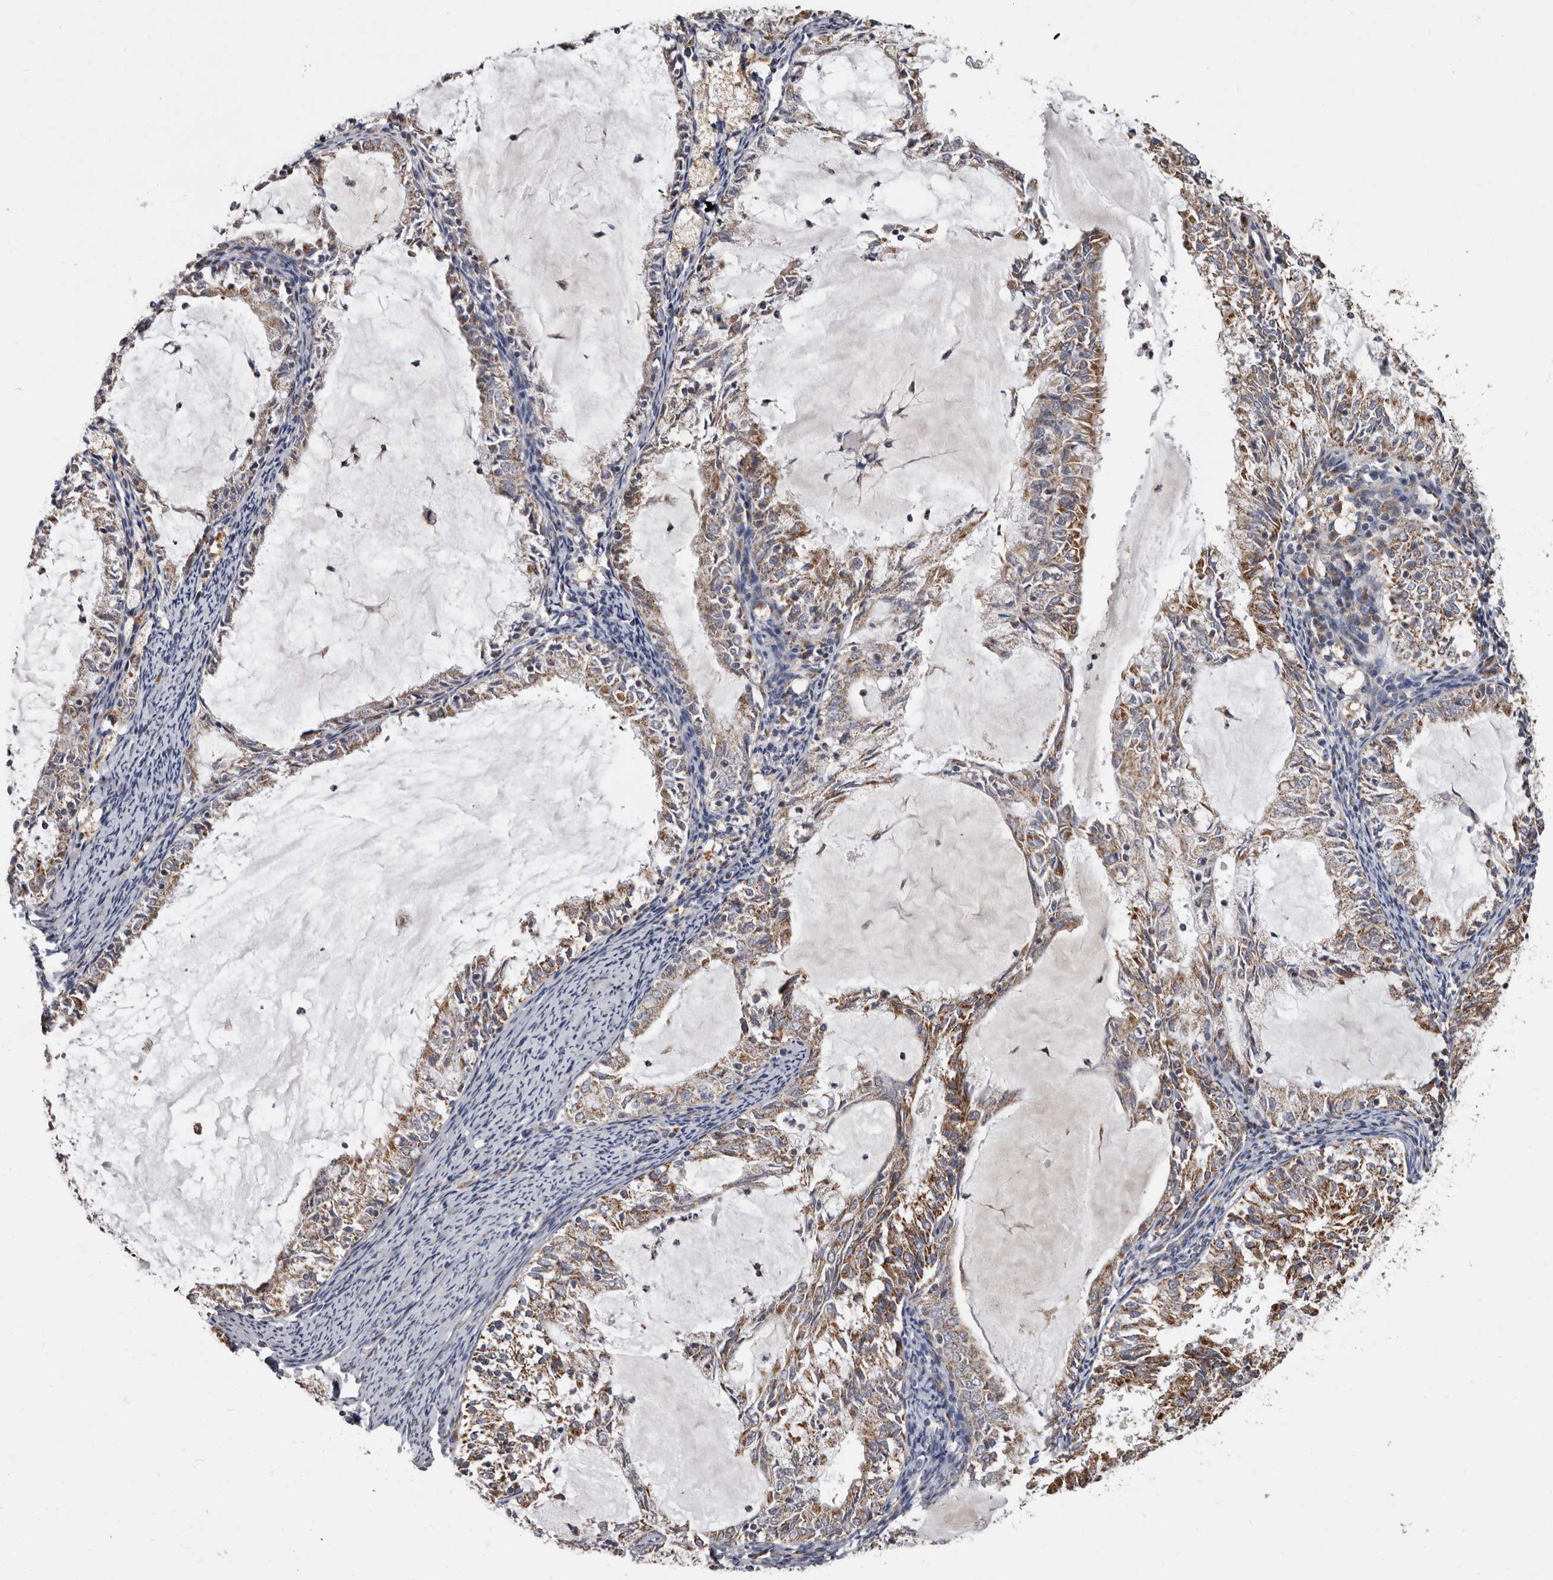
{"staining": {"intensity": "moderate", "quantity": ">75%", "location": "cytoplasmic/membranous"}, "tissue": "endometrial cancer", "cell_type": "Tumor cells", "image_type": "cancer", "snomed": [{"axis": "morphology", "description": "Adenocarcinoma, NOS"}, {"axis": "topography", "description": "Endometrium"}], "caption": "Protein staining exhibits moderate cytoplasmic/membranous staining in about >75% of tumor cells in endometrial adenocarcinoma.", "gene": "MRPL18", "patient": {"sex": "female", "age": 57}}